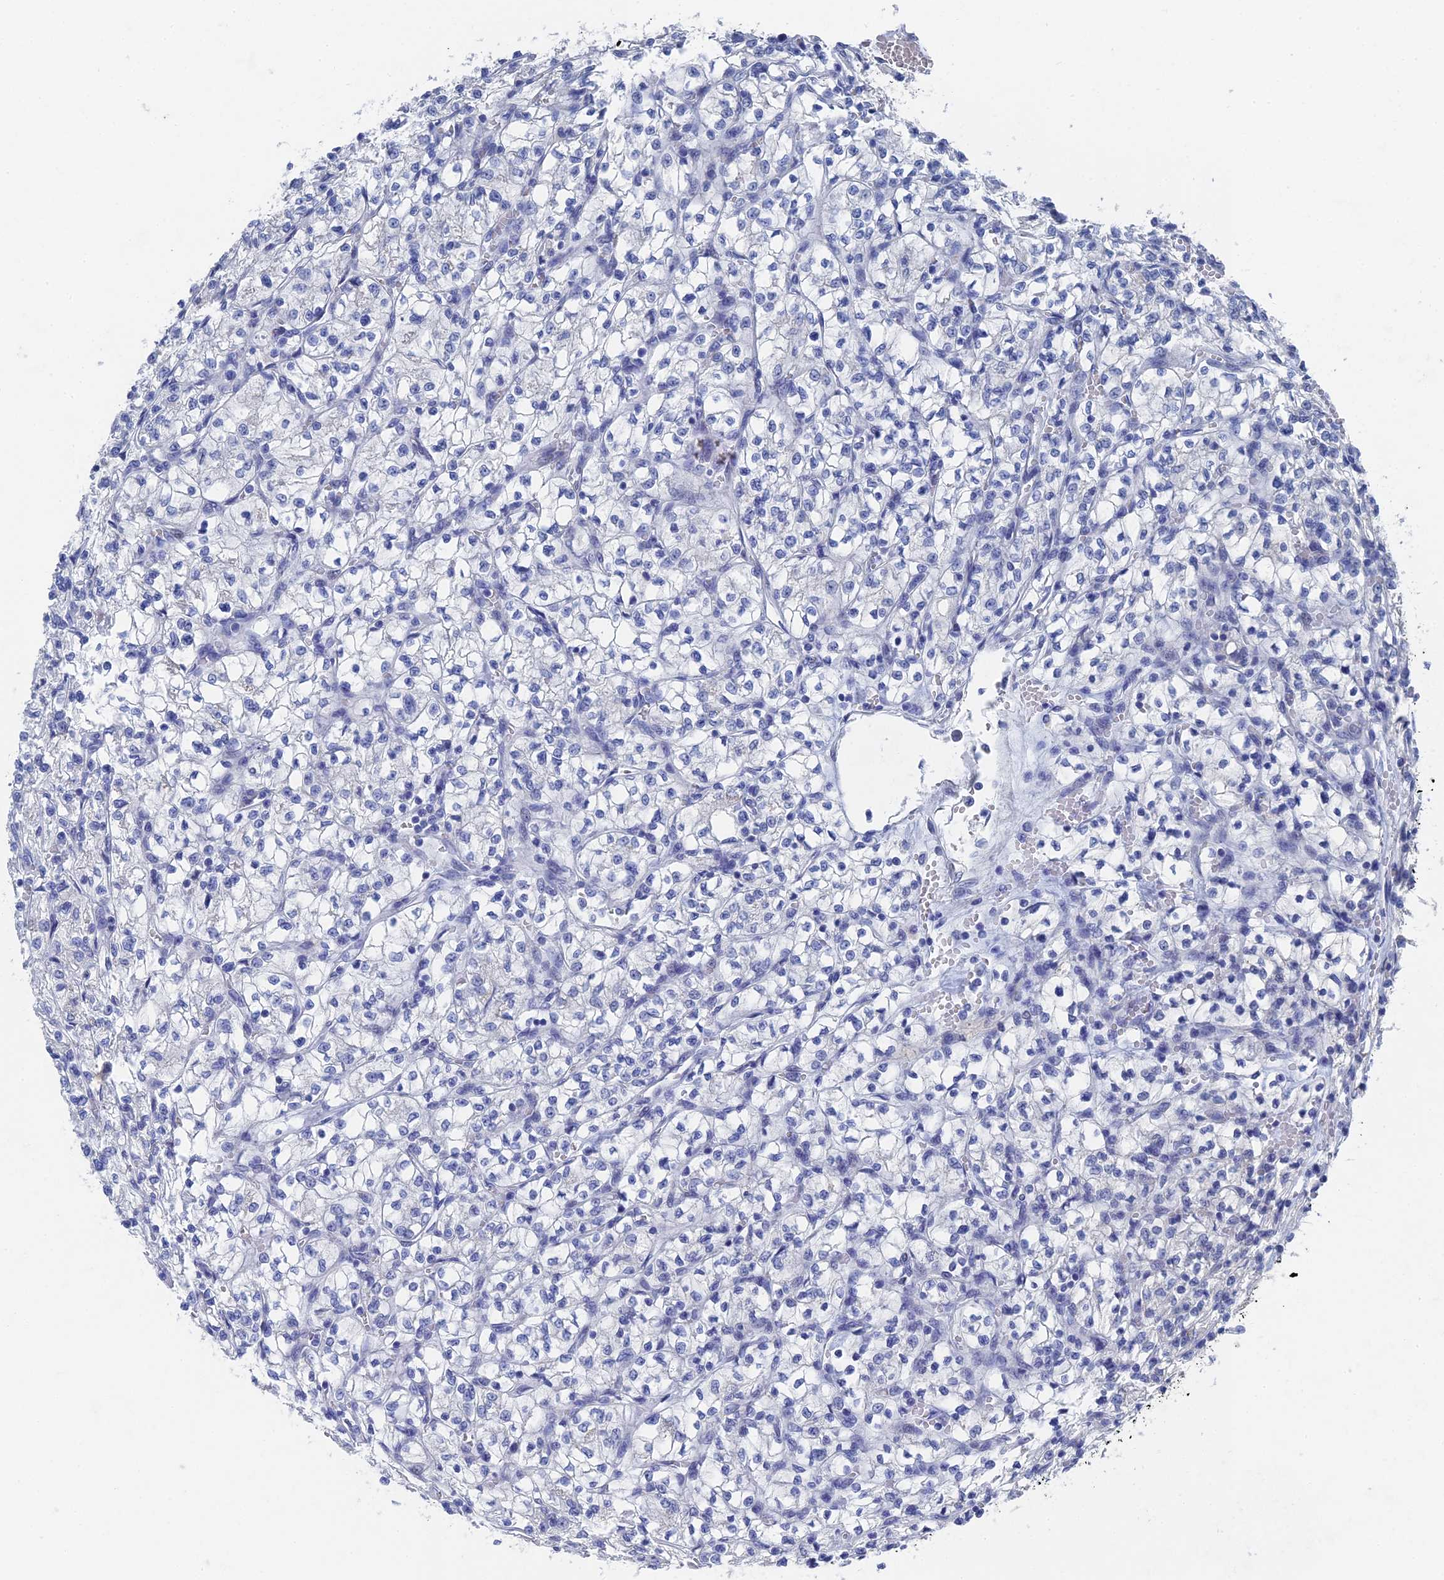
{"staining": {"intensity": "negative", "quantity": "none", "location": "none"}, "tissue": "renal cancer", "cell_type": "Tumor cells", "image_type": "cancer", "snomed": [{"axis": "morphology", "description": "Adenocarcinoma, NOS"}, {"axis": "topography", "description": "Kidney"}], "caption": "This is an immunohistochemistry image of adenocarcinoma (renal). There is no positivity in tumor cells.", "gene": "GFAP", "patient": {"sex": "female", "age": 64}}